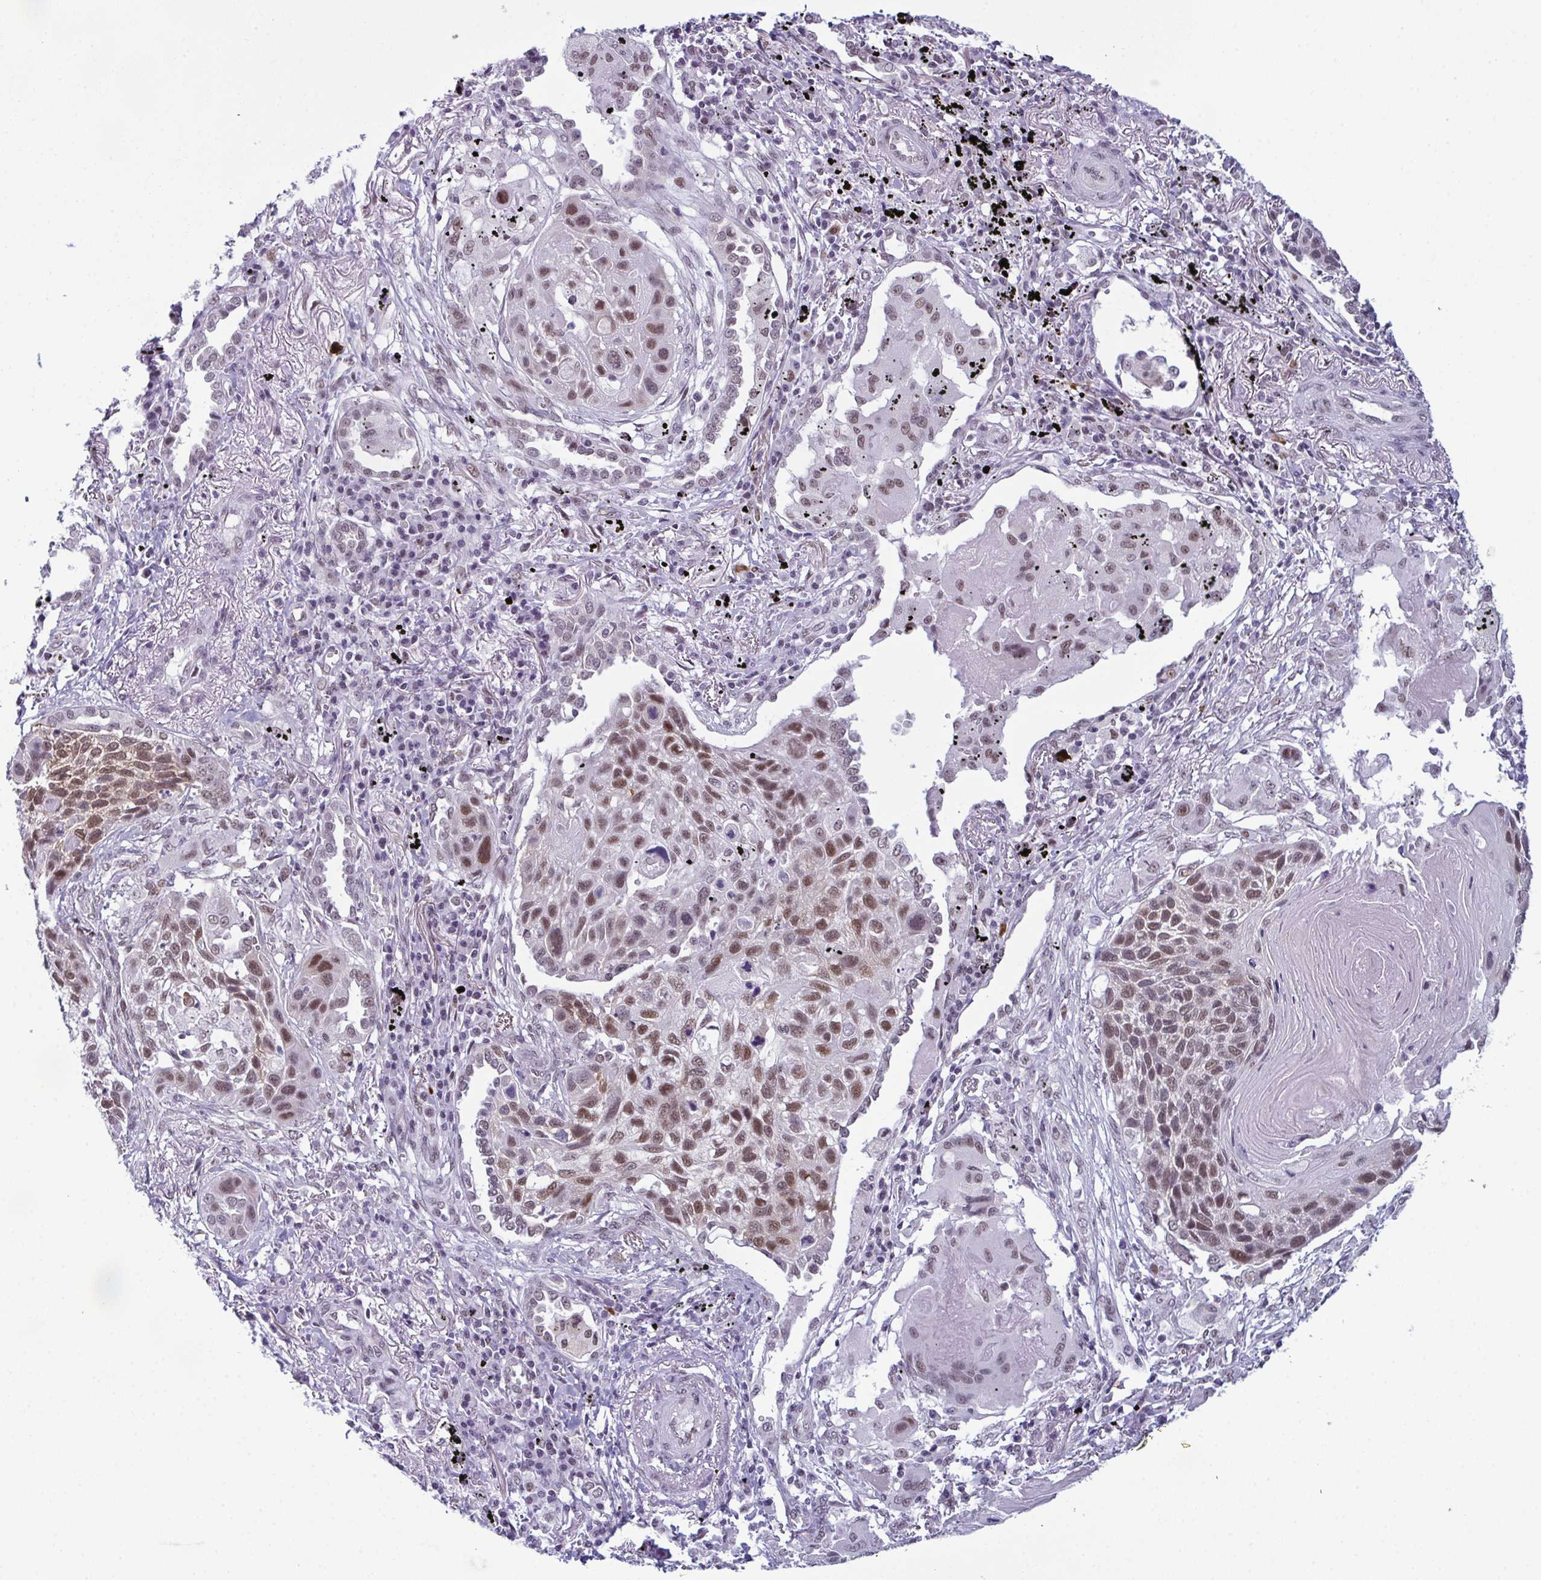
{"staining": {"intensity": "moderate", "quantity": ">75%", "location": "nuclear"}, "tissue": "lung cancer", "cell_type": "Tumor cells", "image_type": "cancer", "snomed": [{"axis": "morphology", "description": "Squamous cell carcinoma, NOS"}, {"axis": "topography", "description": "Lung"}], "caption": "Protein expression analysis of lung cancer (squamous cell carcinoma) demonstrates moderate nuclear staining in approximately >75% of tumor cells.", "gene": "RBM7", "patient": {"sex": "male", "age": 78}}